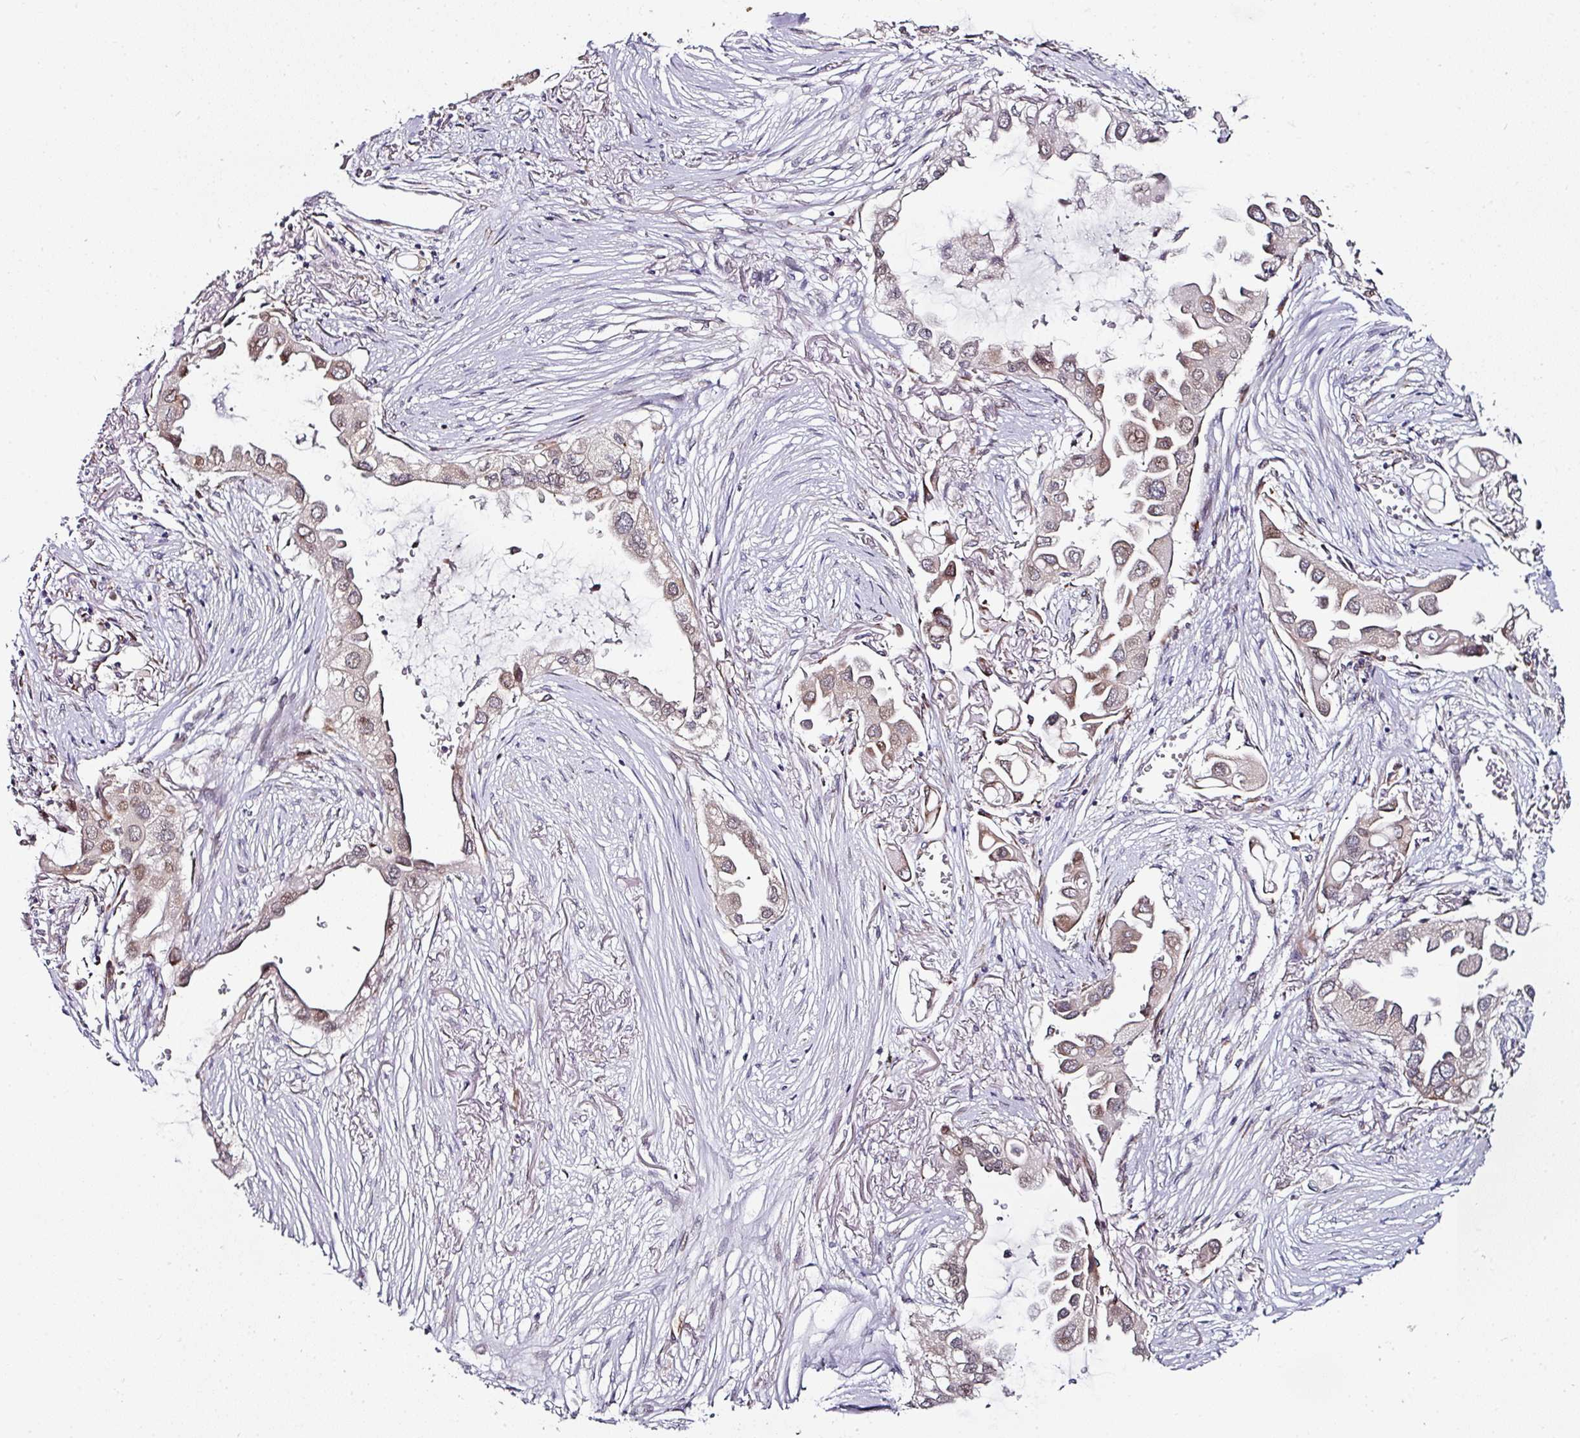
{"staining": {"intensity": "weak", "quantity": "25%-75%", "location": "cytoplasmic/membranous"}, "tissue": "lung cancer", "cell_type": "Tumor cells", "image_type": "cancer", "snomed": [{"axis": "morphology", "description": "Adenocarcinoma, NOS"}, {"axis": "topography", "description": "Lung"}], "caption": "A high-resolution photomicrograph shows immunohistochemistry (IHC) staining of adenocarcinoma (lung), which demonstrates weak cytoplasmic/membranous staining in approximately 25%-75% of tumor cells.", "gene": "APOLD1", "patient": {"sex": "female", "age": 76}}